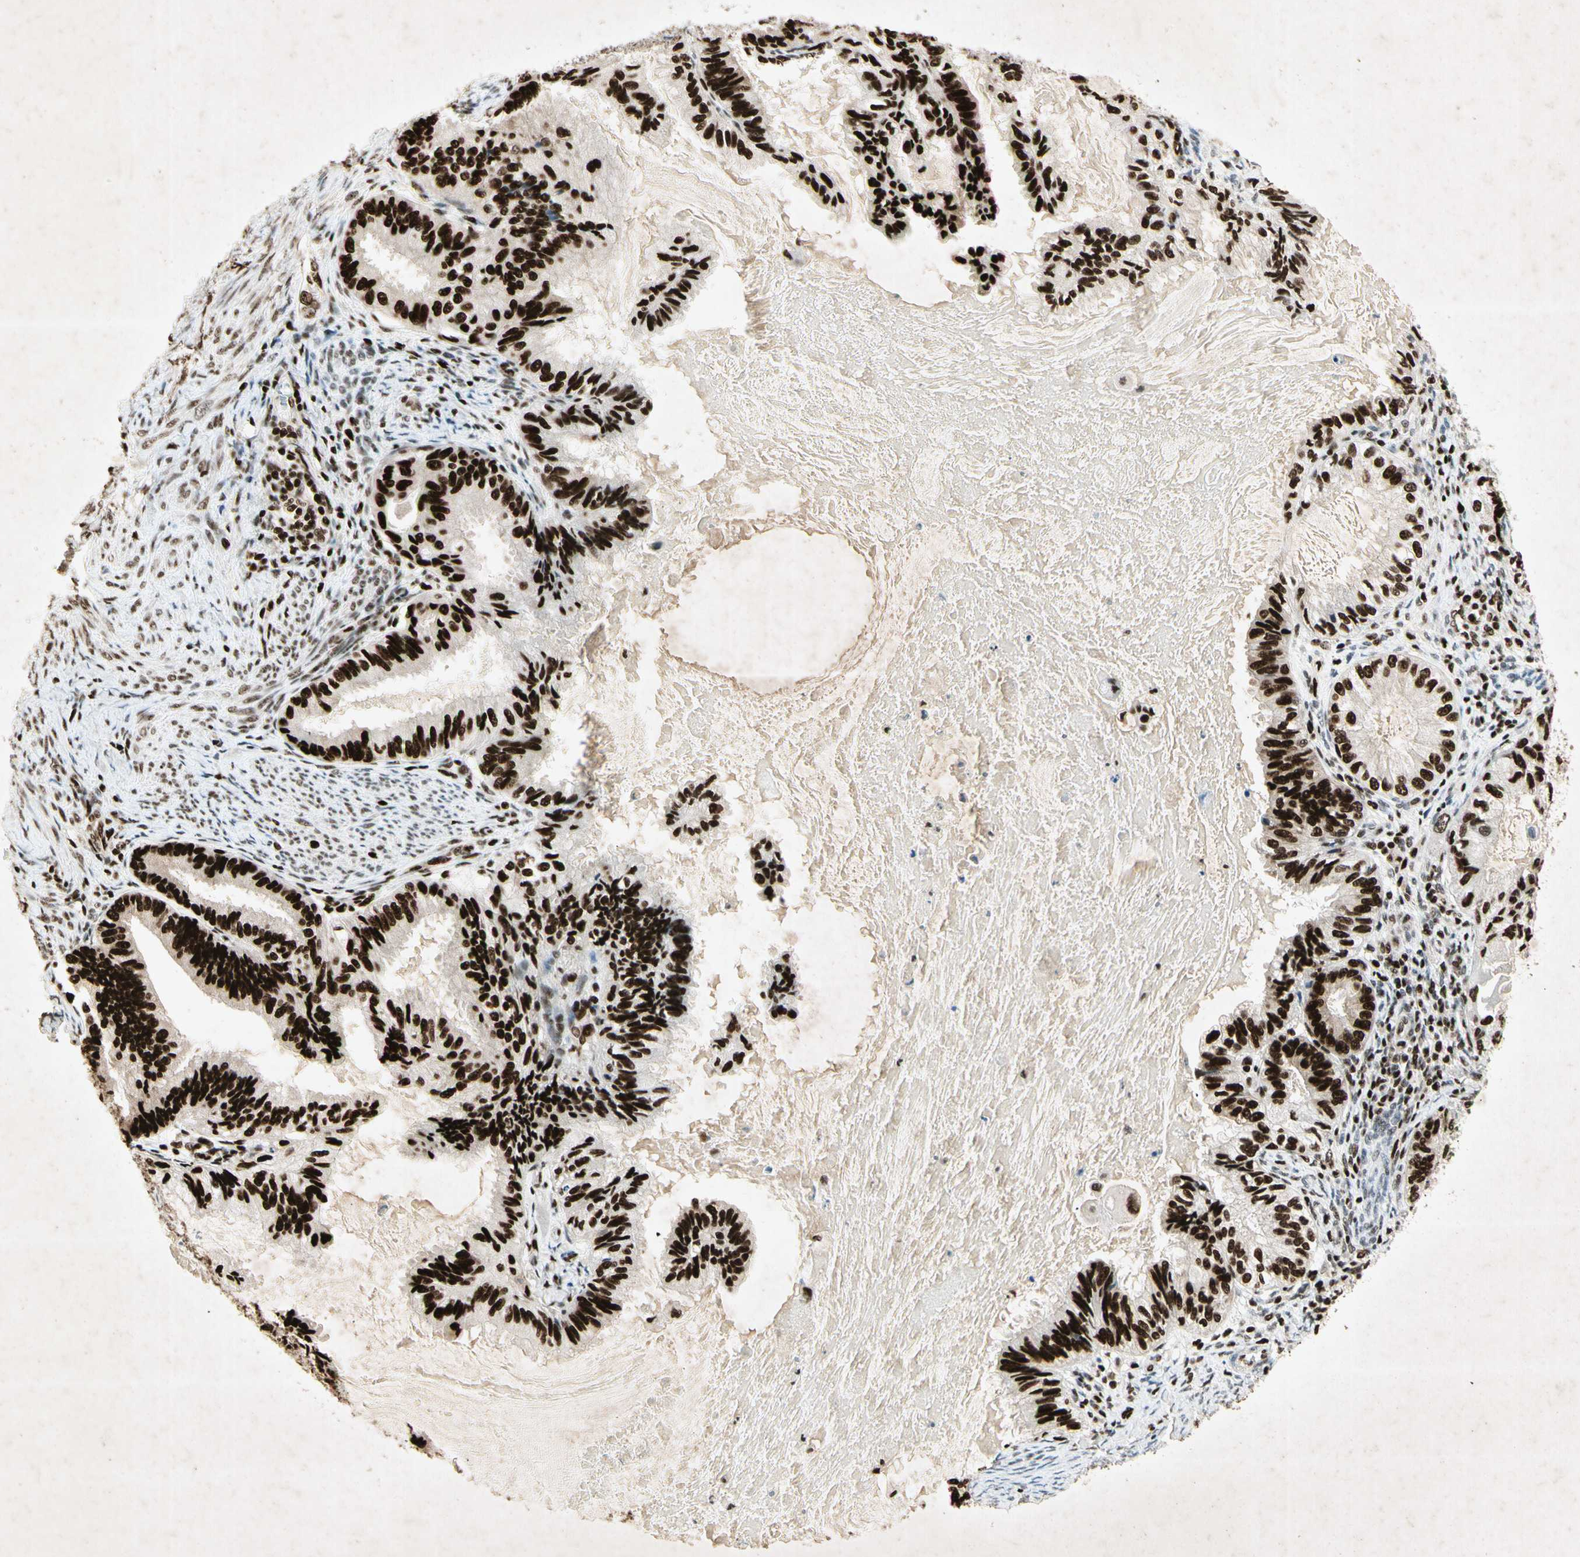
{"staining": {"intensity": "strong", "quantity": ">75%", "location": "nuclear"}, "tissue": "cervical cancer", "cell_type": "Tumor cells", "image_type": "cancer", "snomed": [{"axis": "morphology", "description": "Normal tissue, NOS"}, {"axis": "morphology", "description": "Adenocarcinoma, NOS"}, {"axis": "topography", "description": "Cervix"}, {"axis": "topography", "description": "Endometrium"}], "caption": "Protein positivity by immunohistochemistry exhibits strong nuclear positivity in approximately >75% of tumor cells in cervical adenocarcinoma.", "gene": "RNF43", "patient": {"sex": "female", "age": 86}}